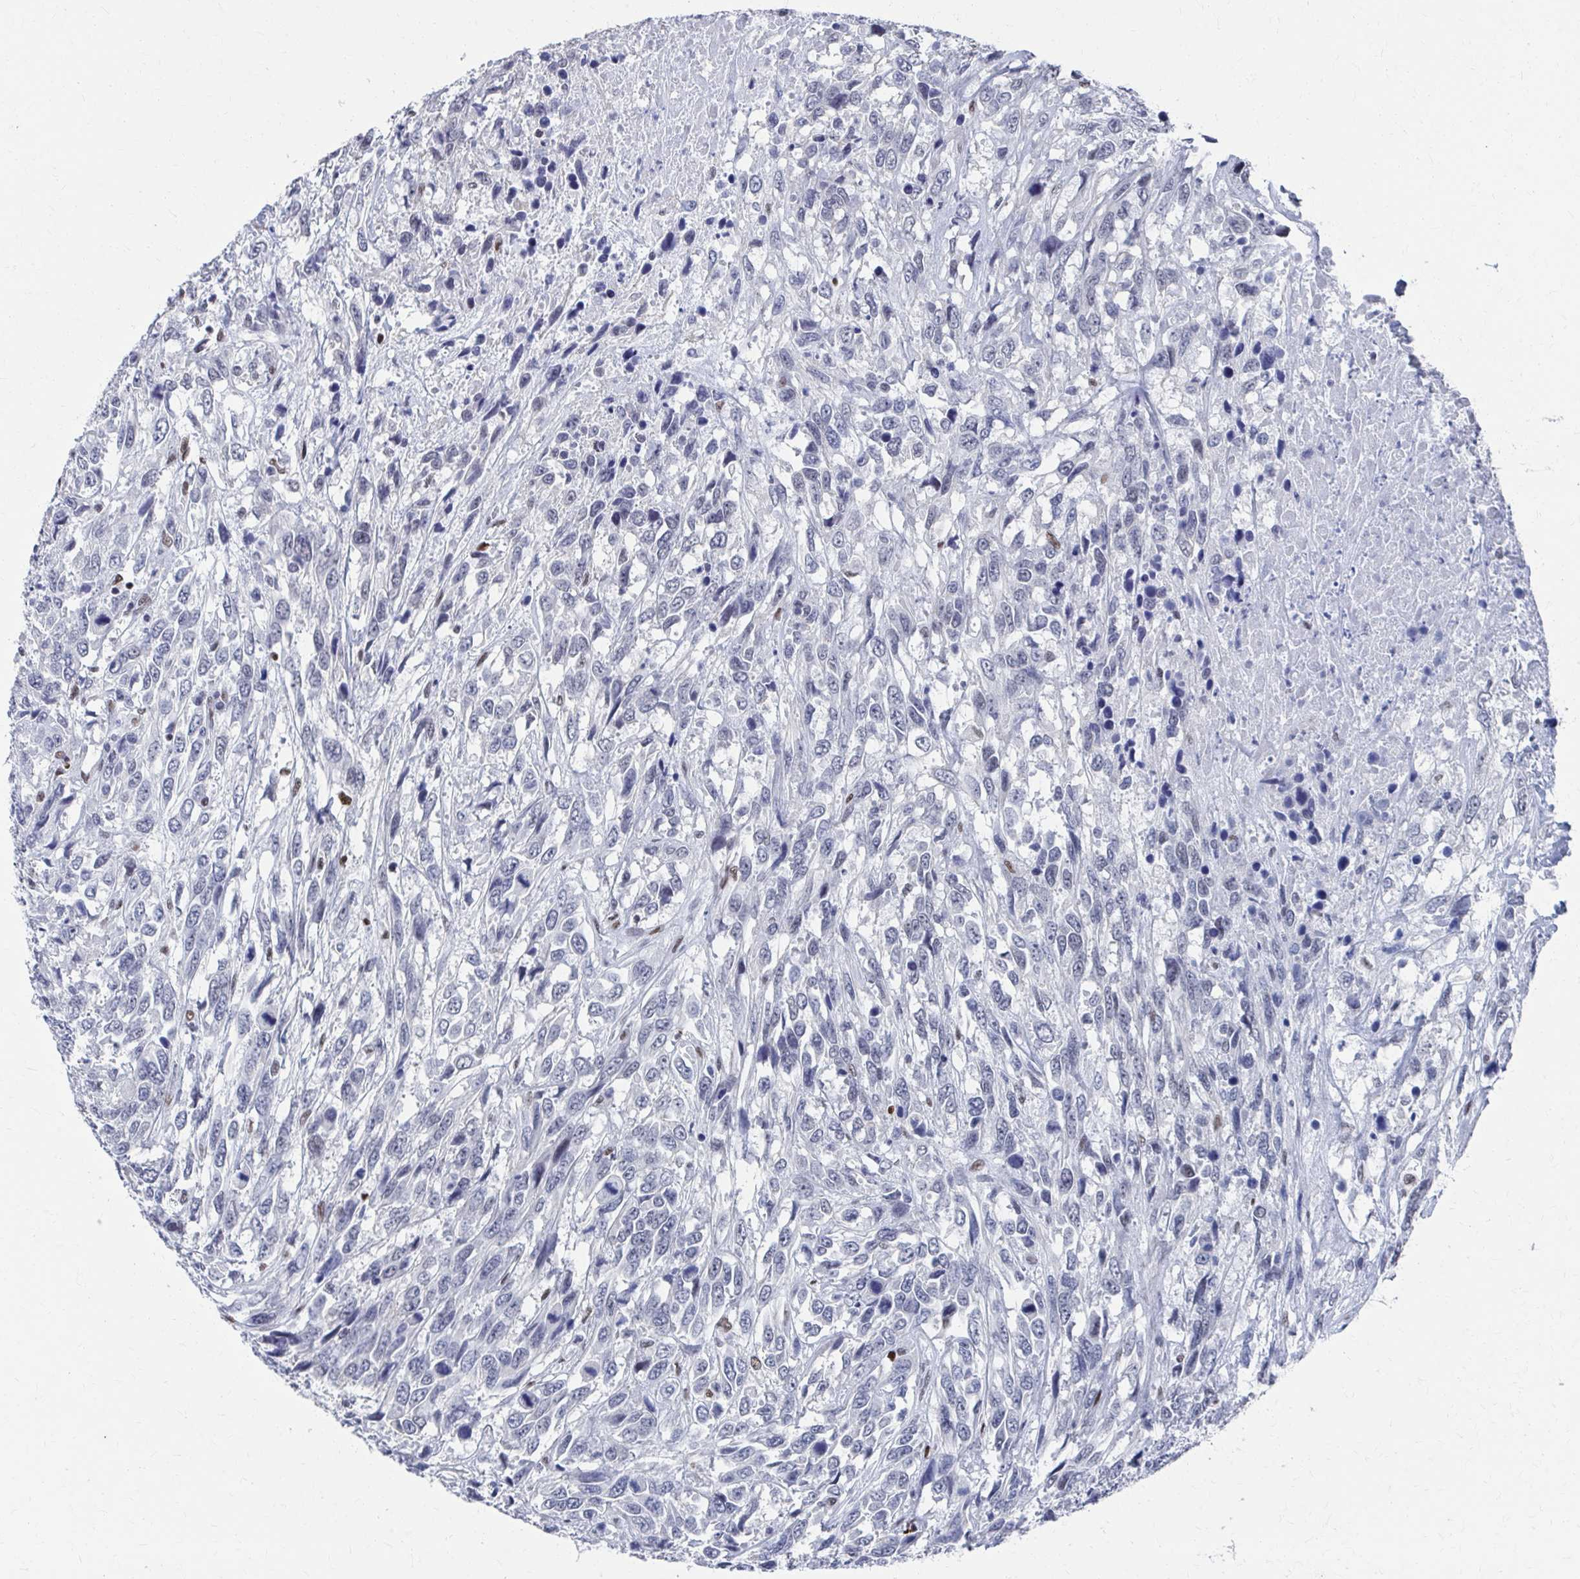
{"staining": {"intensity": "negative", "quantity": "none", "location": "none"}, "tissue": "urothelial cancer", "cell_type": "Tumor cells", "image_type": "cancer", "snomed": [{"axis": "morphology", "description": "Urothelial carcinoma, High grade"}, {"axis": "topography", "description": "Urinary bladder"}], "caption": "This photomicrograph is of urothelial cancer stained with IHC to label a protein in brown with the nuclei are counter-stained blue. There is no expression in tumor cells.", "gene": "CDIN1", "patient": {"sex": "female", "age": 70}}